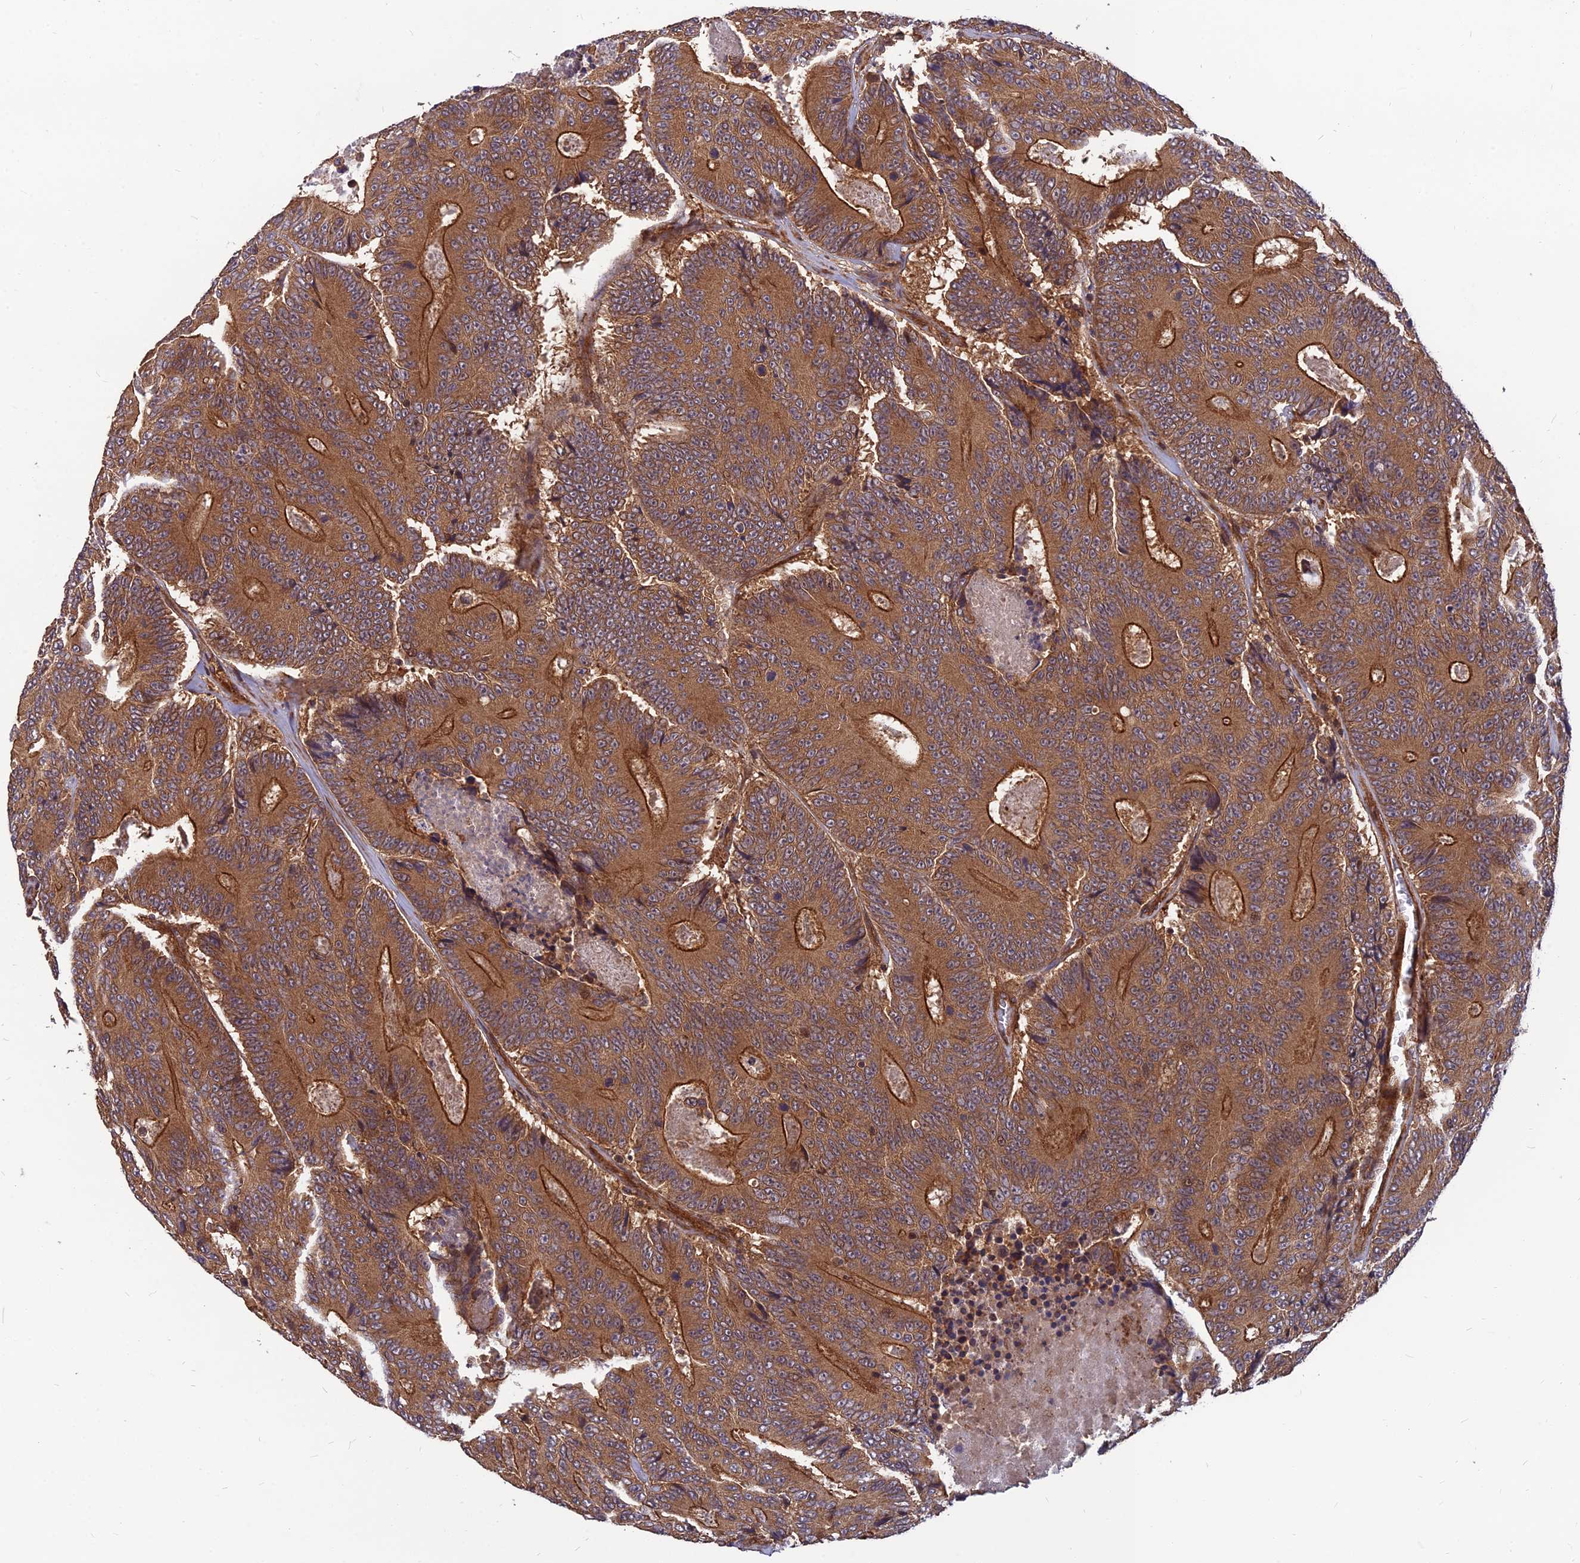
{"staining": {"intensity": "strong", "quantity": ">75%", "location": "cytoplasmic/membranous"}, "tissue": "colorectal cancer", "cell_type": "Tumor cells", "image_type": "cancer", "snomed": [{"axis": "morphology", "description": "Adenocarcinoma, NOS"}, {"axis": "topography", "description": "Colon"}], "caption": "IHC of human adenocarcinoma (colorectal) displays high levels of strong cytoplasmic/membranous expression in about >75% of tumor cells. Using DAB (3,3'-diaminobenzidine) (brown) and hematoxylin (blue) stains, captured at high magnification using brightfield microscopy.", "gene": "RELCH", "patient": {"sex": "male", "age": 83}}